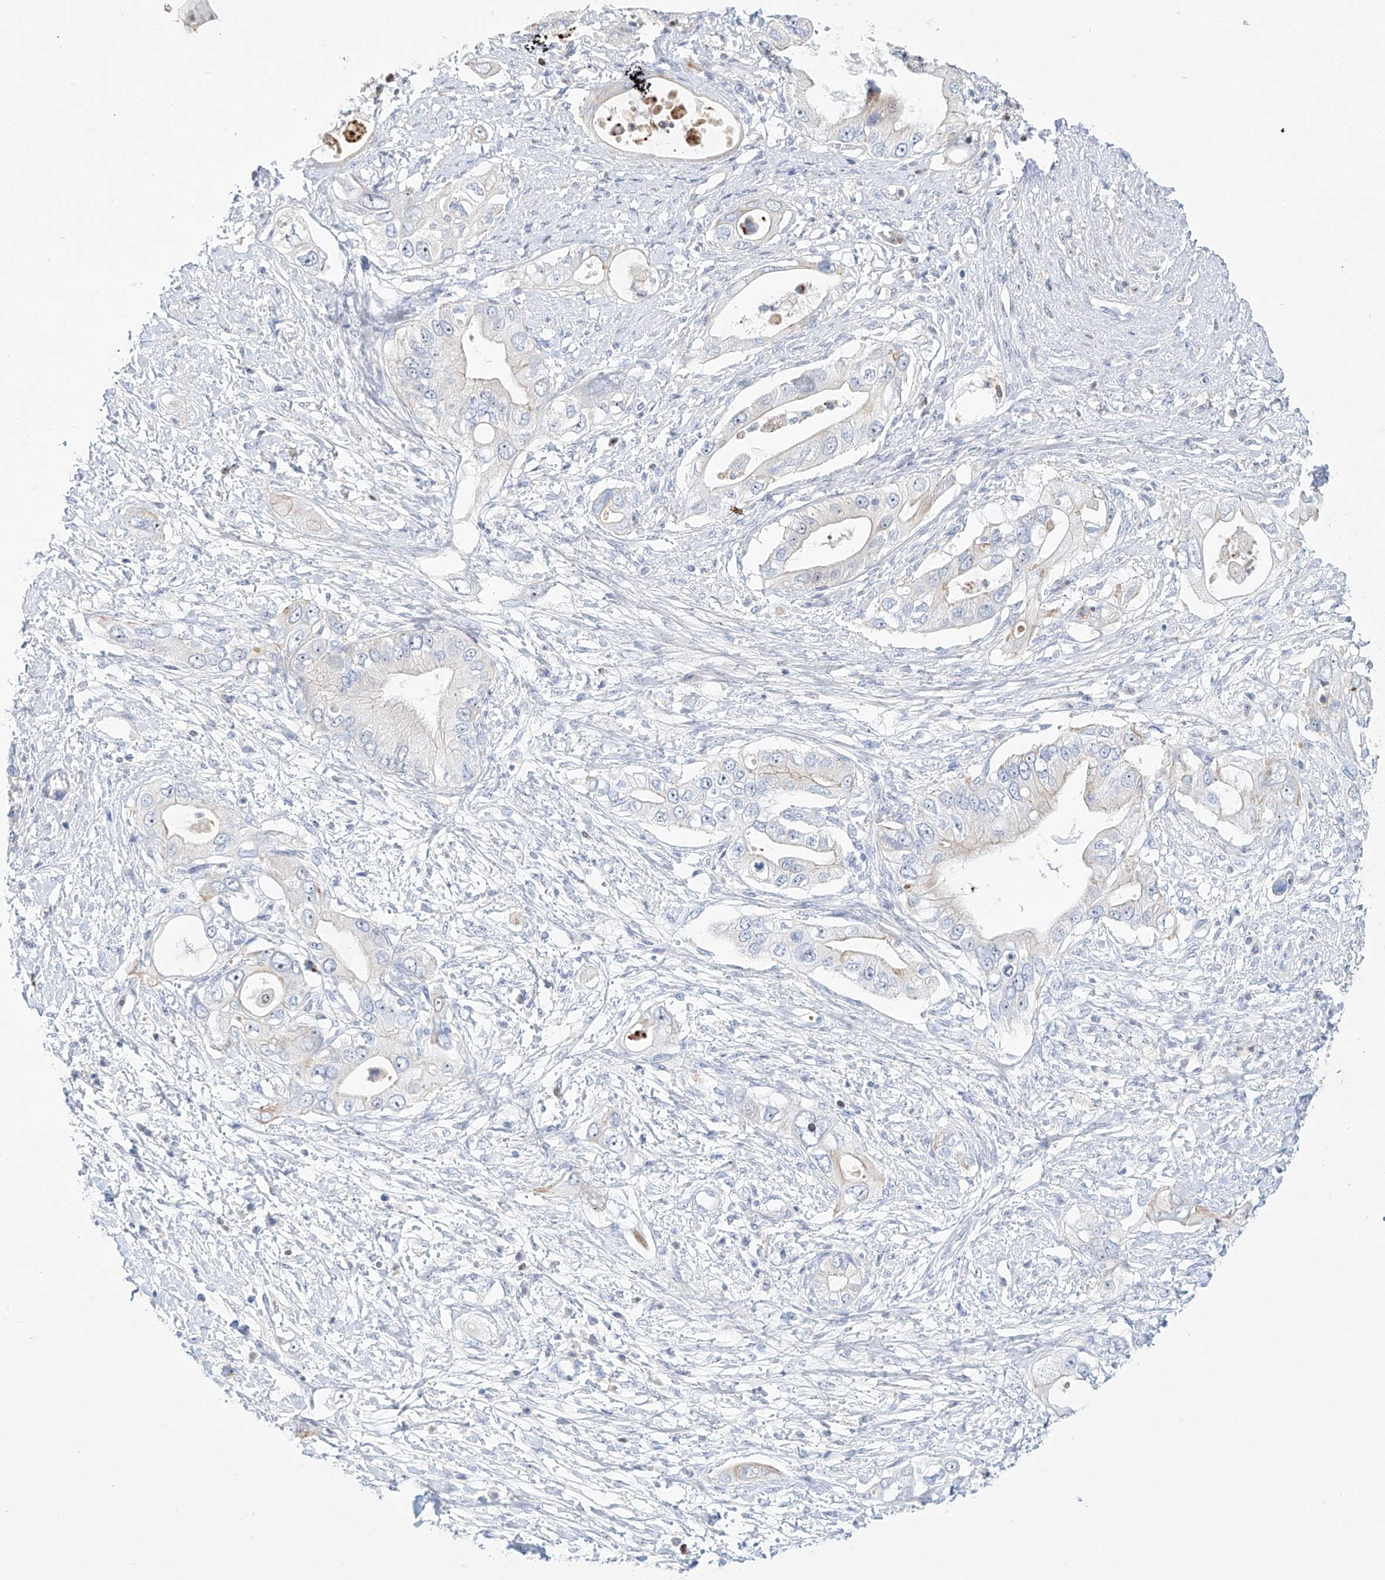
{"staining": {"intensity": "negative", "quantity": "none", "location": "none"}, "tissue": "pancreatic cancer", "cell_type": "Tumor cells", "image_type": "cancer", "snomed": [{"axis": "morphology", "description": "Inflammation, NOS"}, {"axis": "morphology", "description": "Adenocarcinoma, NOS"}, {"axis": "topography", "description": "Pancreas"}], "caption": "Immunohistochemistry (IHC) photomicrograph of human pancreatic cancer (adenocarcinoma) stained for a protein (brown), which reveals no expression in tumor cells. Nuclei are stained in blue.", "gene": "SNU13", "patient": {"sex": "female", "age": 56}}